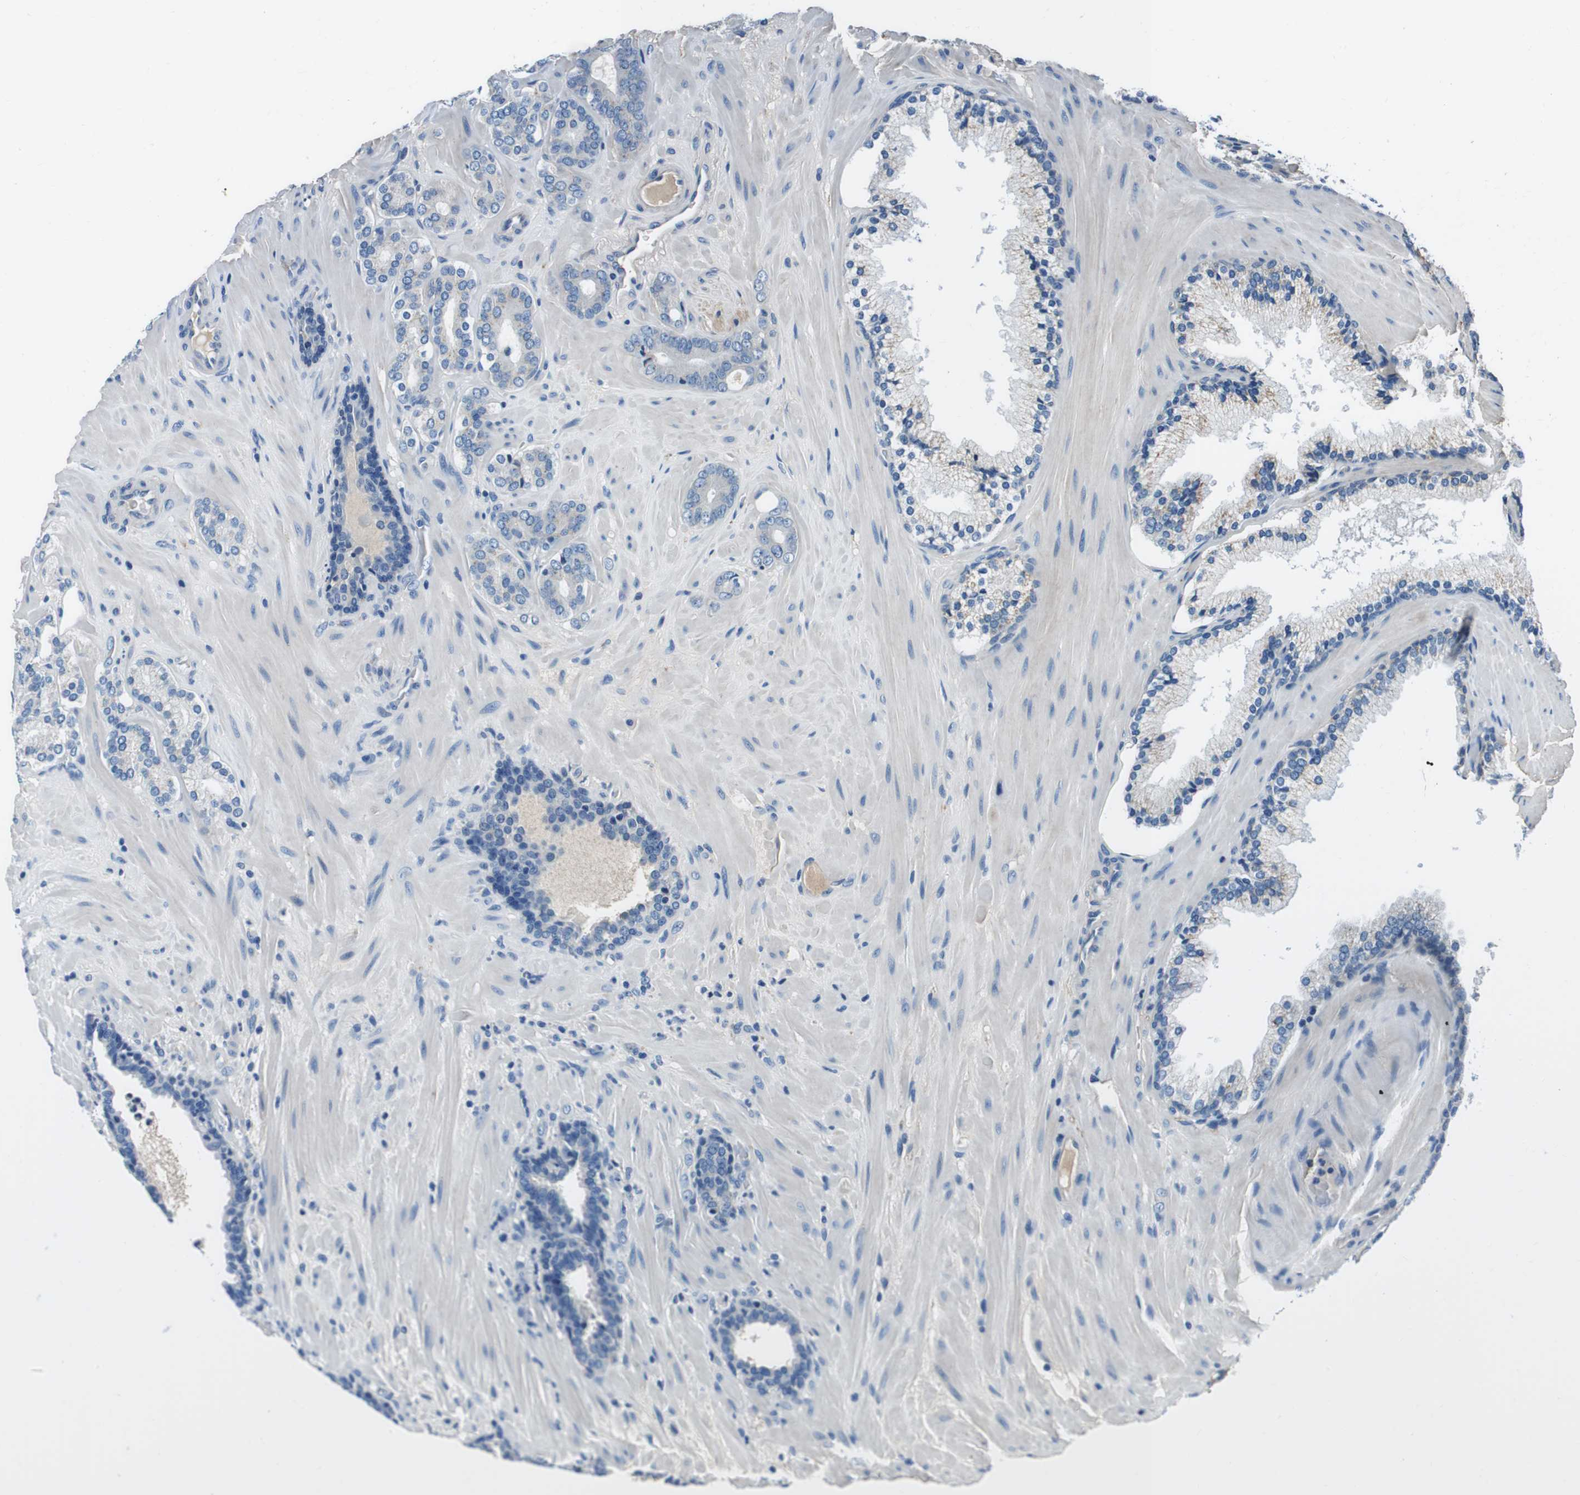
{"staining": {"intensity": "negative", "quantity": "none", "location": "none"}, "tissue": "prostate cancer", "cell_type": "Tumor cells", "image_type": "cancer", "snomed": [{"axis": "morphology", "description": "Adenocarcinoma, Low grade"}, {"axis": "topography", "description": "Prostate"}], "caption": "This is a histopathology image of IHC staining of prostate cancer, which shows no expression in tumor cells.", "gene": "CASQ1", "patient": {"sex": "male", "age": 63}}